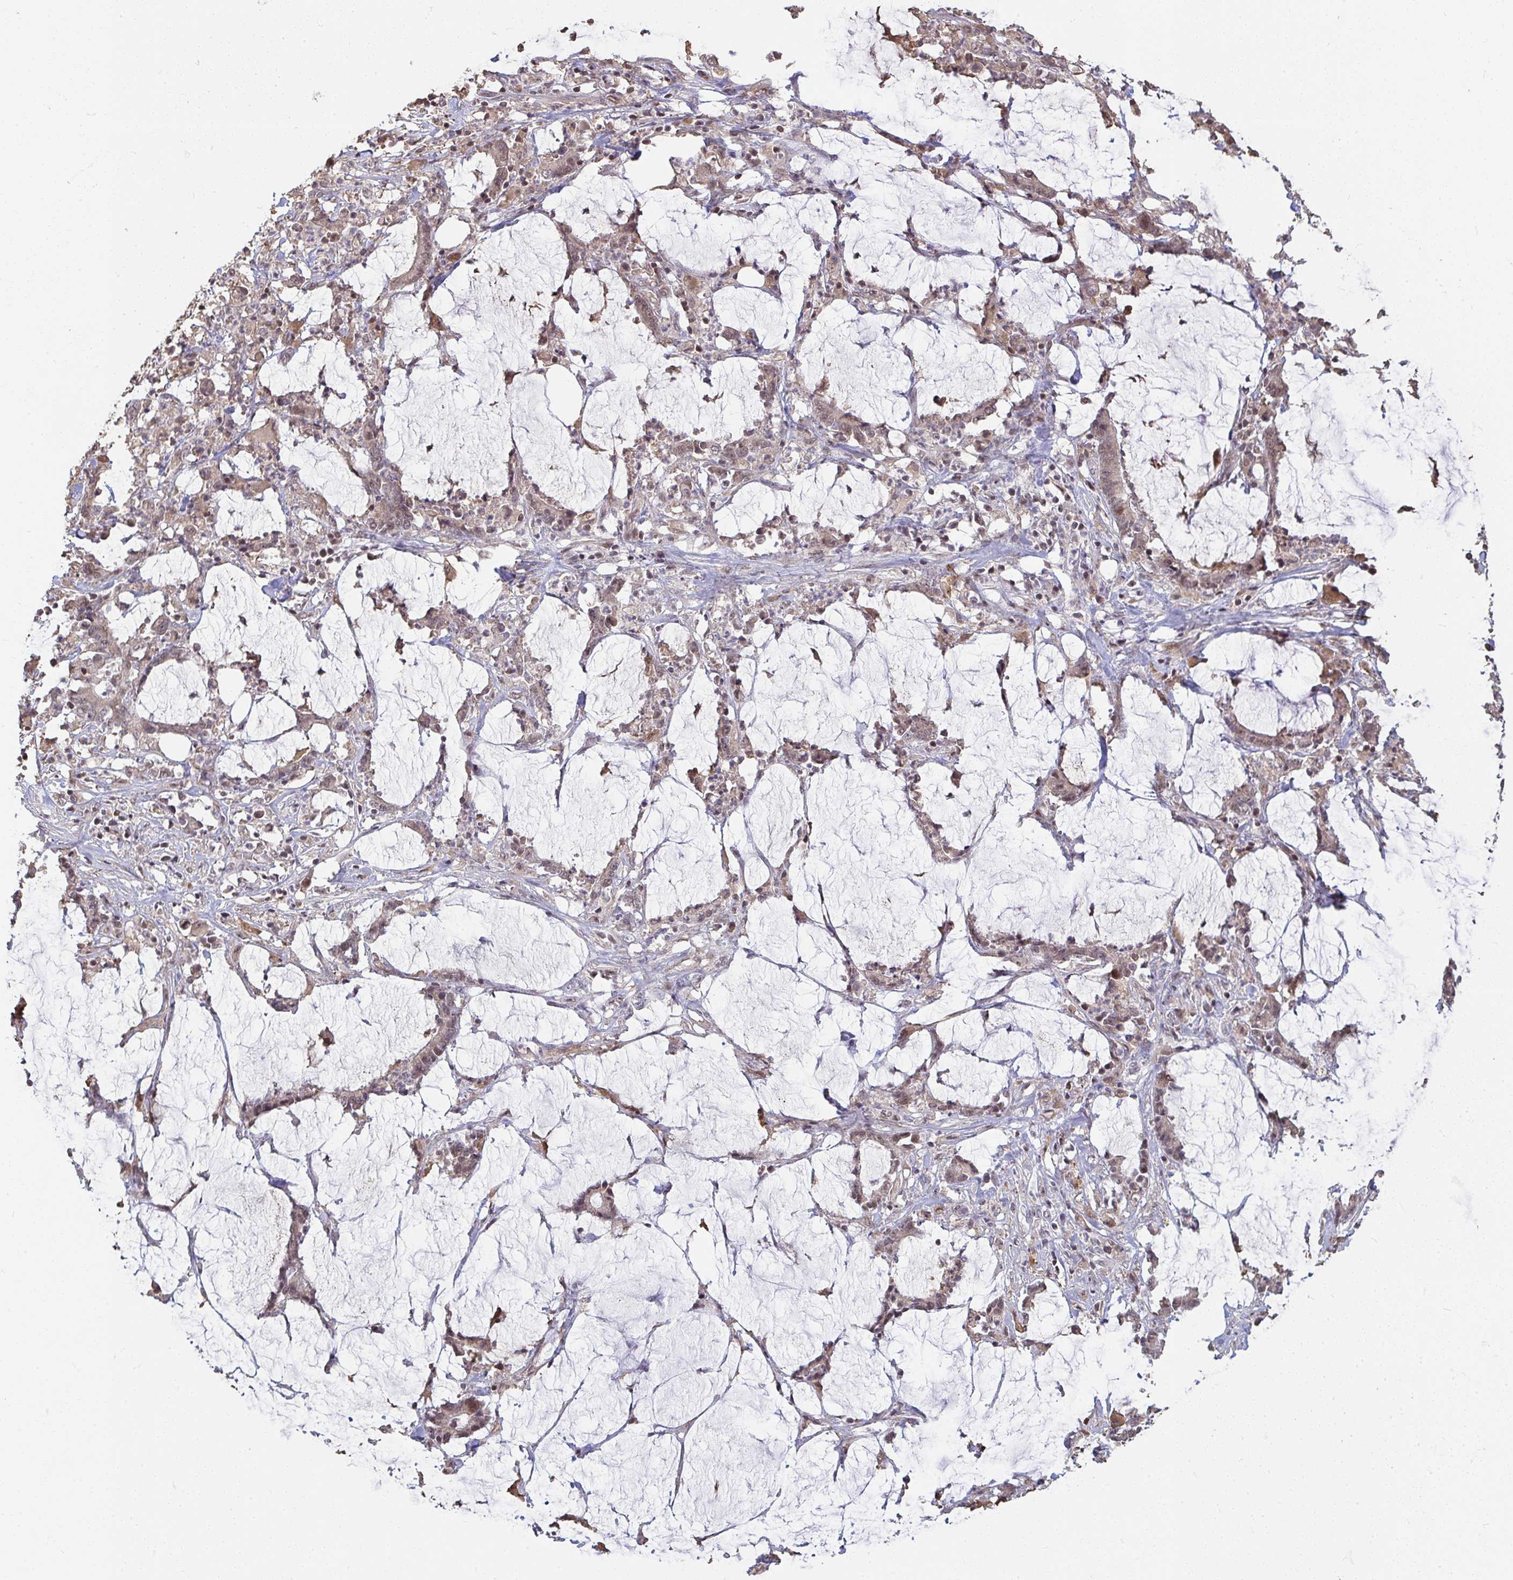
{"staining": {"intensity": "weak", "quantity": "25%-75%", "location": "cytoplasmic/membranous,nuclear"}, "tissue": "stomach cancer", "cell_type": "Tumor cells", "image_type": "cancer", "snomed": [{"axis": "morphology", "description": "Adenocarcinoma, NOS"}, {"axis": "topography", "description": "Stomach, upper"}], "caption": "Immunohistochemical staining of human stomach cancer reveals weak cytoplasmic/membranous and nuclear protein staining in approximately 25%-75% of tumor cells.", "gene": "SAP30", "patient": {"sex": "male", "age": 68}}